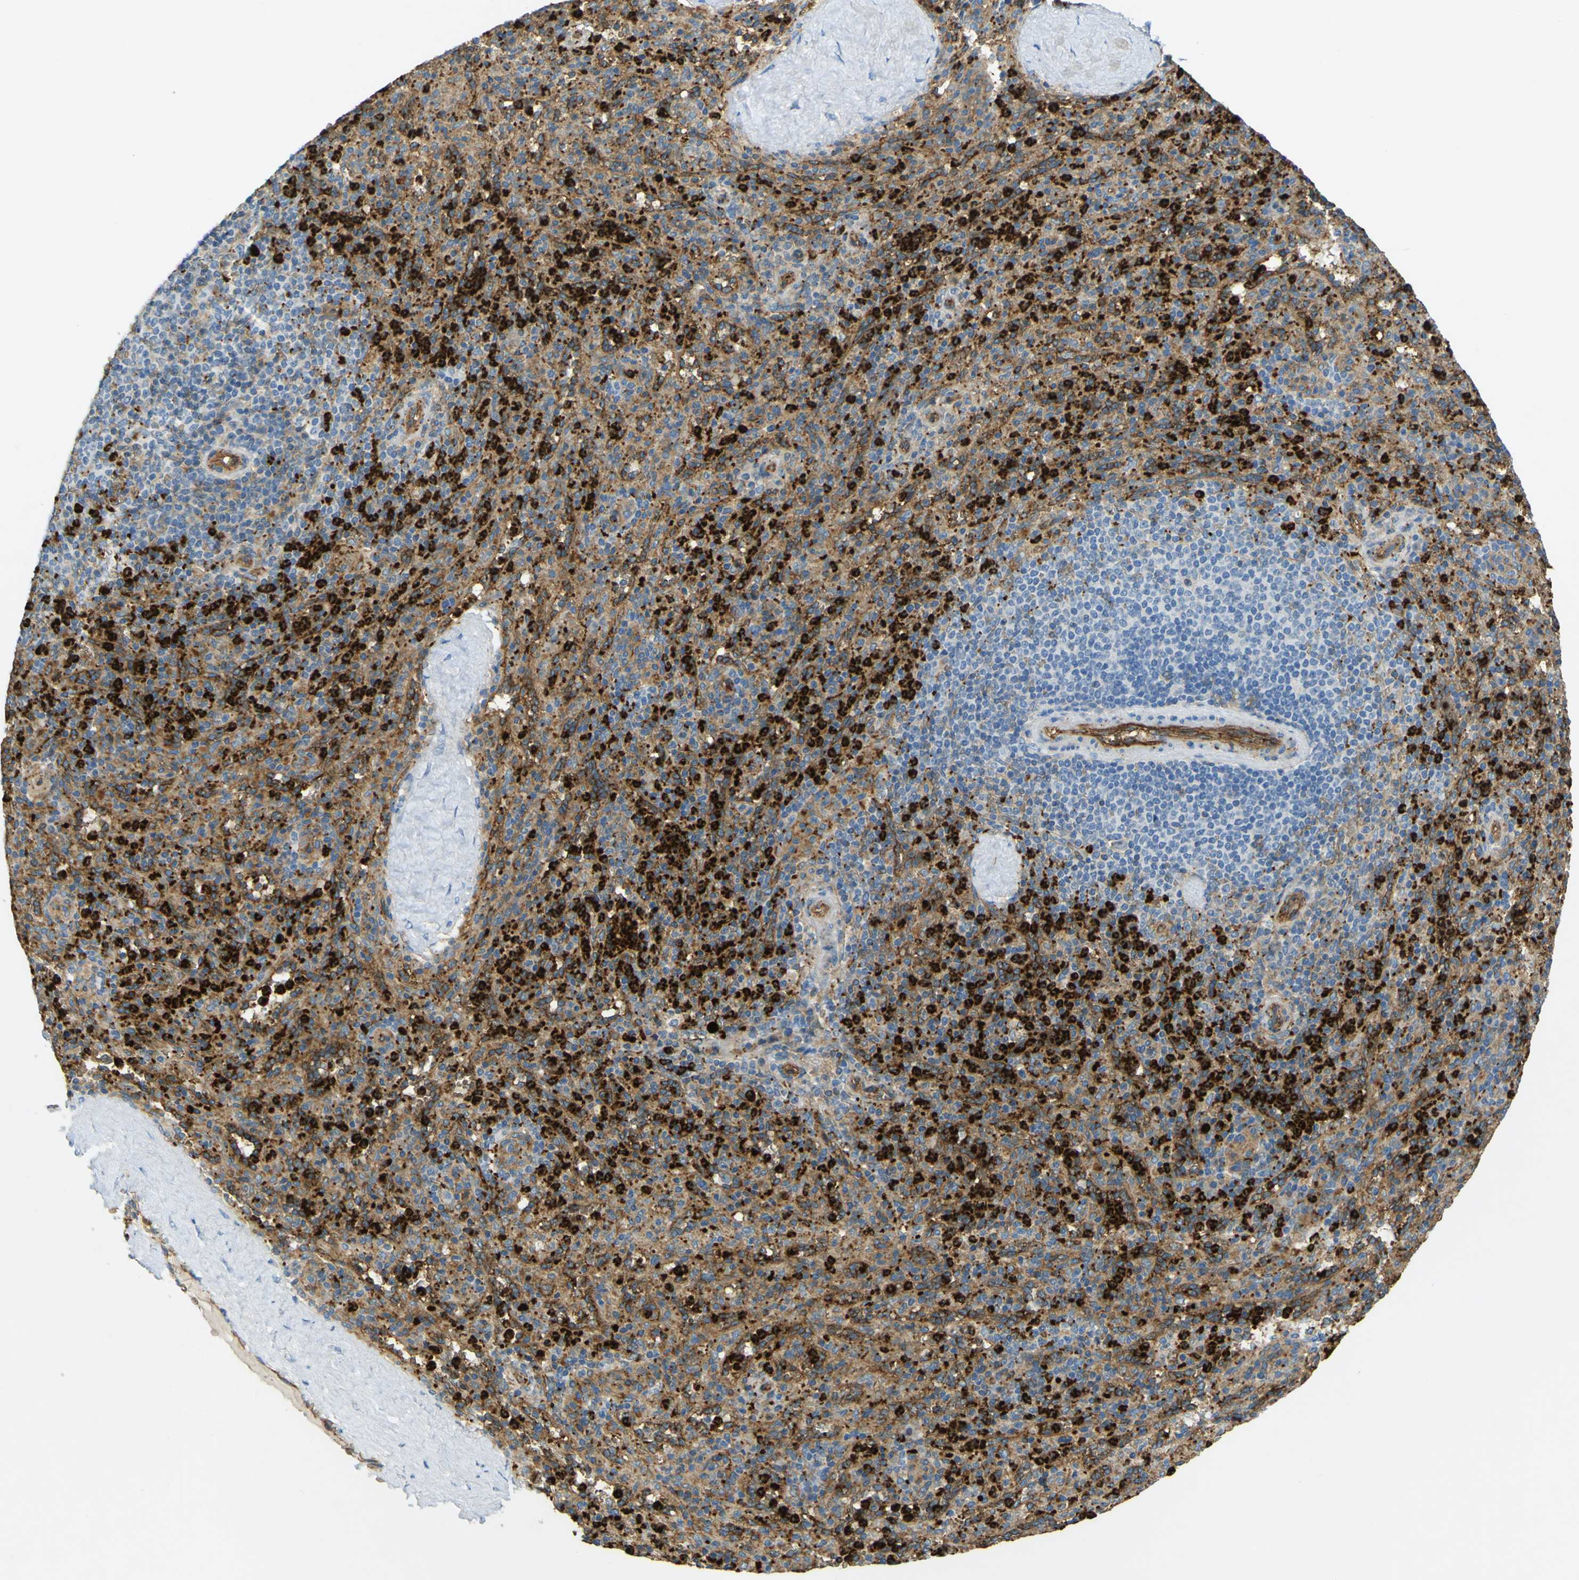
{"staining": {"intensity": "strong", "quantity": ">75%", "location": "cytoplasmic/membranous"}, "tissue": "spleen", "cell_type": "Cells in red pulp", "image_type": "normal", "snomed": [{"axis": "morphology", "description": "Normal tissue, NOS"}, {"axis": "topography", "description": "Spleen"}], "caption": "Spleen stained for a protein displays strong cytoplasmic/membranous positivity in cells in red pulp. (brown staining indicates protein expression, while blue staining denotes nuclei).", "gene": "PLXDC1", "patient": {"sex": "male", "age": 36}}